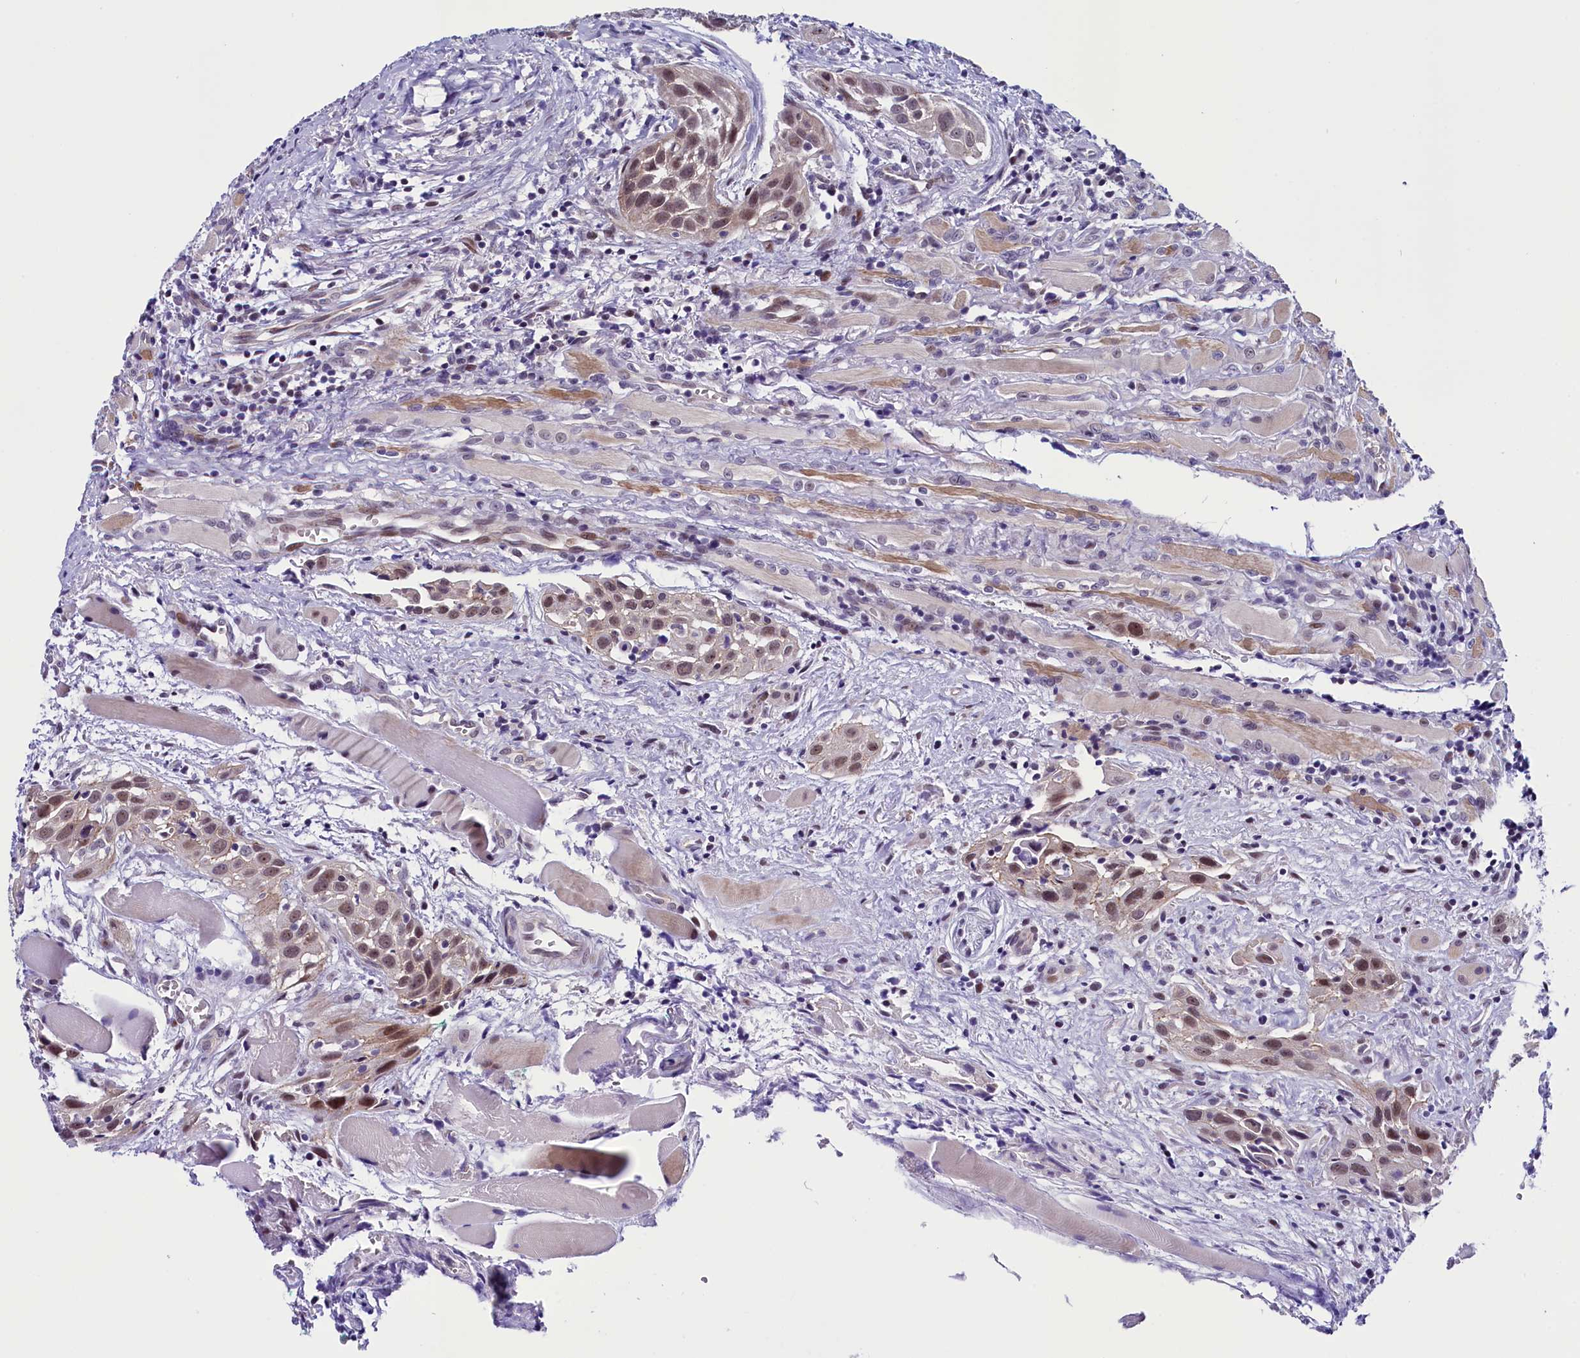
{"staining": {"intensity": "weak", "quantity": "25%-75%", "location": "nuclear"}, "tissue": "head and neck cancer", "cell_type": "Tumor cells", "image_type": "cancer", "snomed": [{"axis": "morphology", "description": "Squamous cell carcinoma, NOS"}, {"axis": "topography", "description": "Oral tissue"}, {"axis": "topography", "description": "Head-Neck"}], "caption": "Approximately 25%-75% of tumor cells in human head and neck cancer exhibit weak nuclear protein positivity as visualized by brown immunohistochemical staining.", "gene": "CCDC106", "patient": {"sex": "female", "age": 50}}